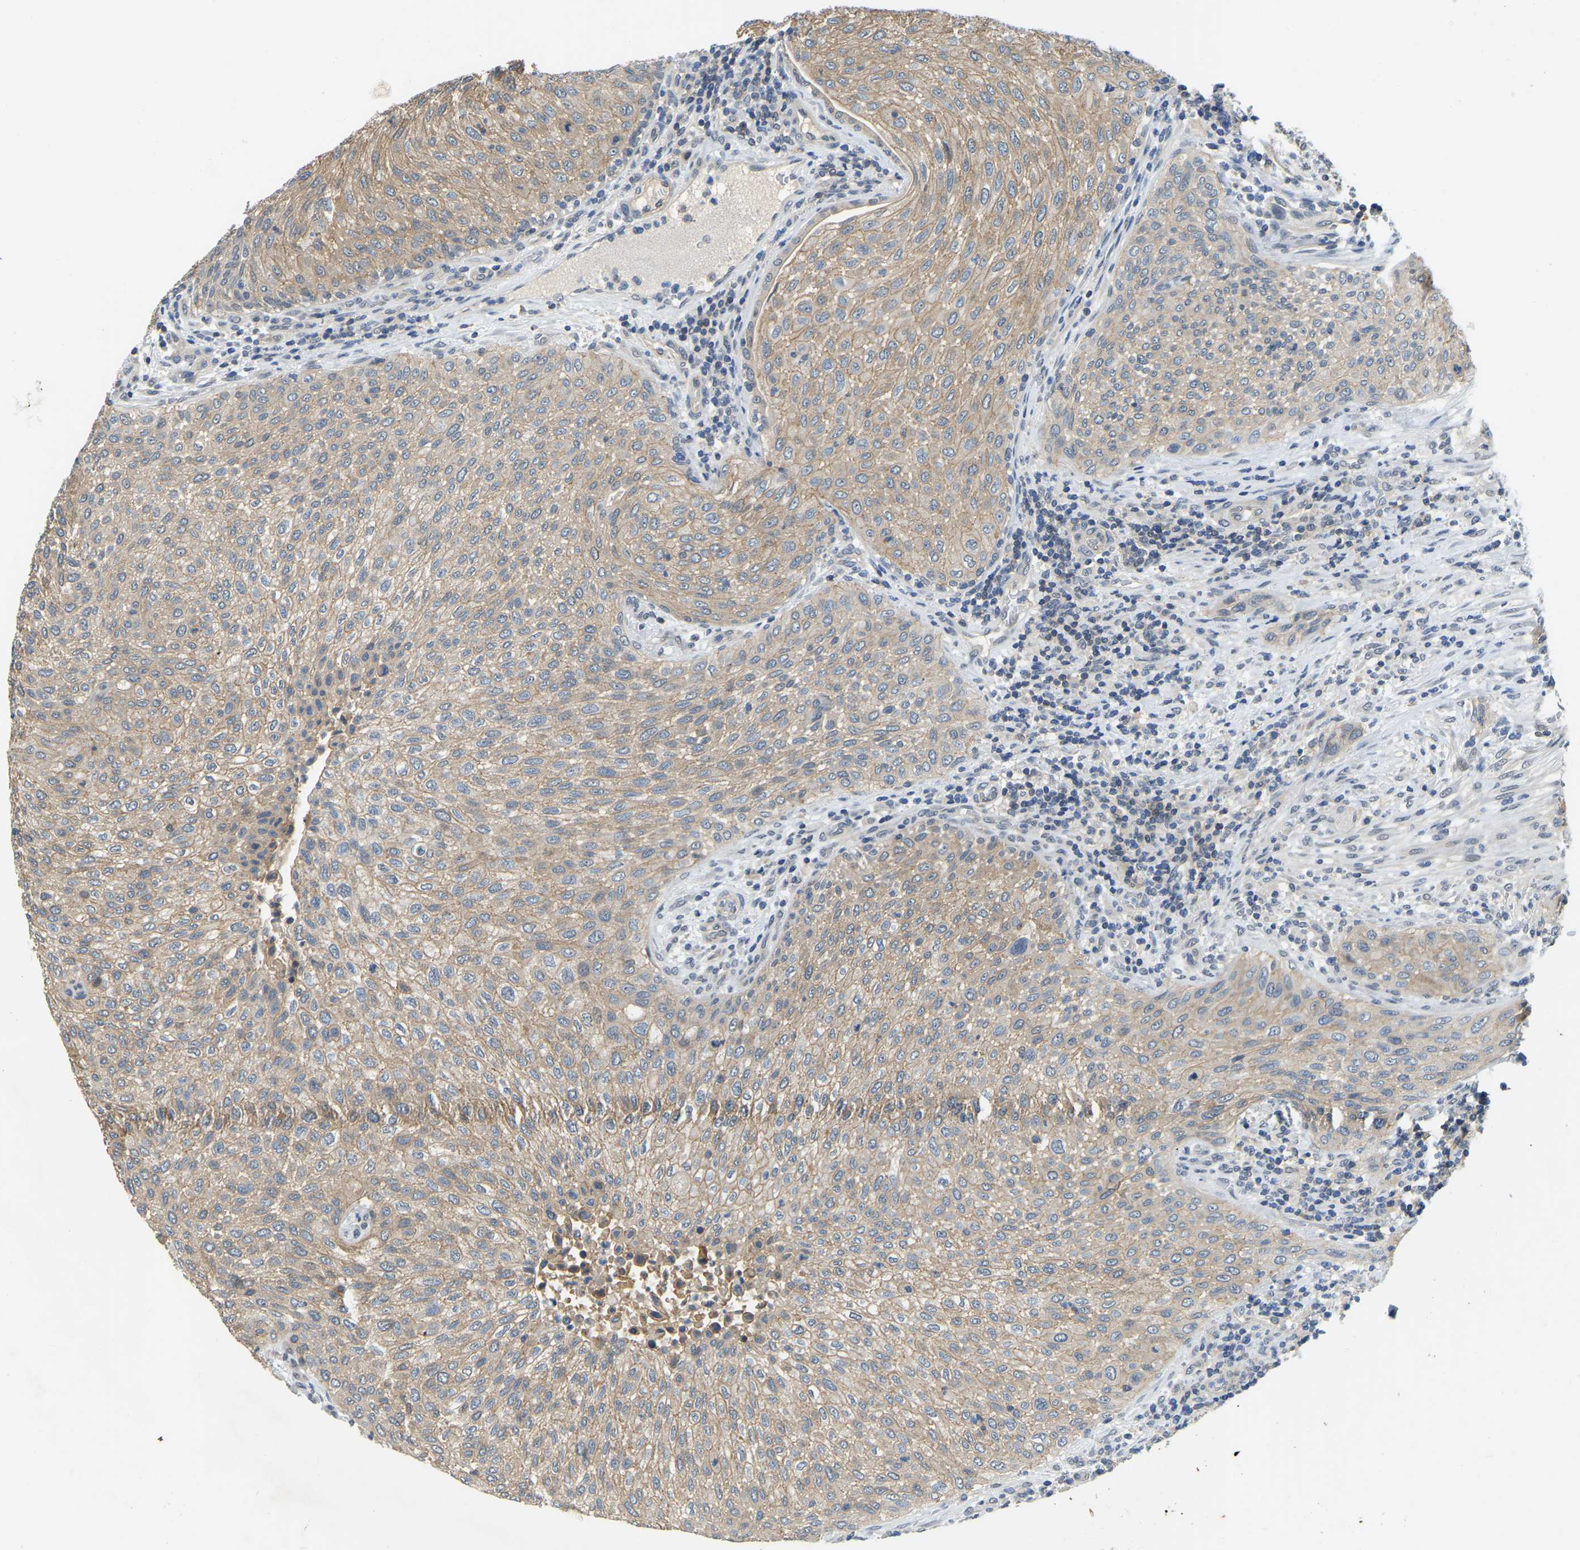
{"staining": {"intensity": "weak", "quantity": ">75%", "location": "cytoplasmic/membranous"}, "tissue": "urothelial cancer", "cell_type": "Tumor cells", "image_type": "cancer", "snomed": [{"axis": "morphology", "description": "Urothelial carcinoma, Low grade"}, {"axis": "morphology", "description": "Urothelial carcinoma, High grade"}, {"axis": "topography", "description": "Urinary bladder"}], "caption": "Human urothelial cancer stained for a protein (brown) reveals weak cytoplasmic/membranous positive positivity in about >75% of tumor cells.", "gene": "AHNAK", "patient": {"sex": "male", "age": 35}}